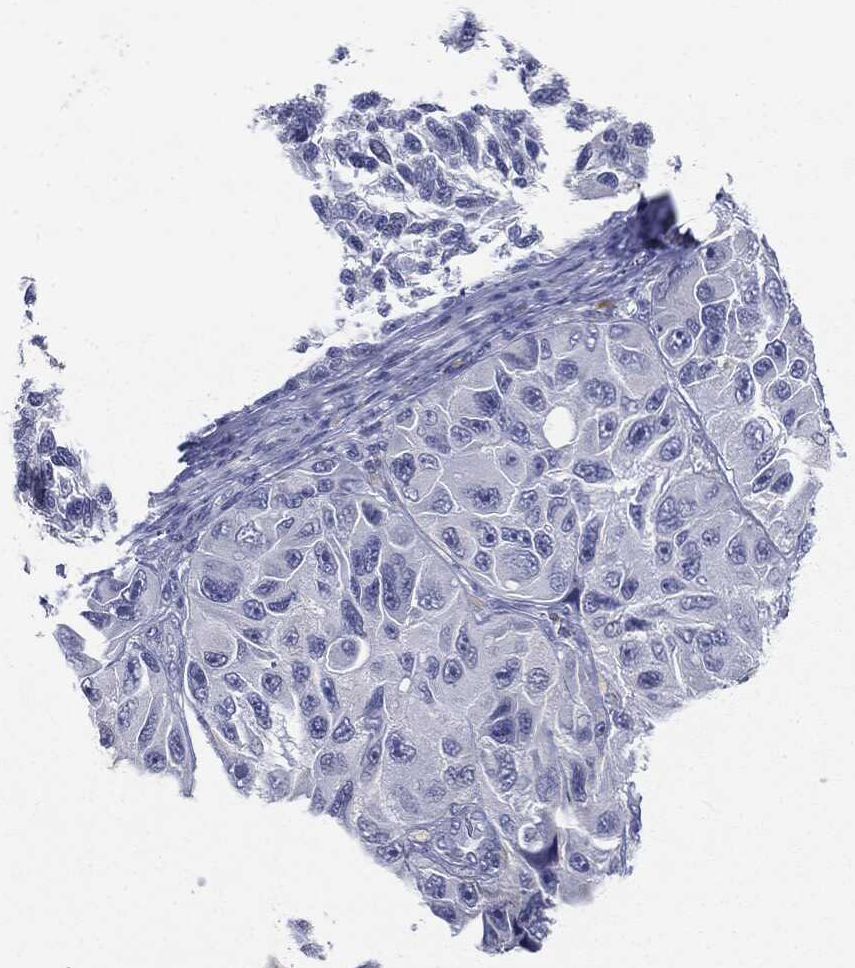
{"staining": {"intensity": "negative", "quantity": "none", "location": "none"}, "tissue": "melanoma", "cell_type": "Tumor cells", "image_type": "cancer", "snomed": [{"axis": "morphology", "description": "Malignant melanoma, NOS"}, {"axis": "topography", "description": "Skin"}], "caption": "Immunohistochemical staining of malignant melanoma displays no significant positivity in tumor cells.", "gene": "CGB1", "patient": {"sex": "female", "age": 73}}